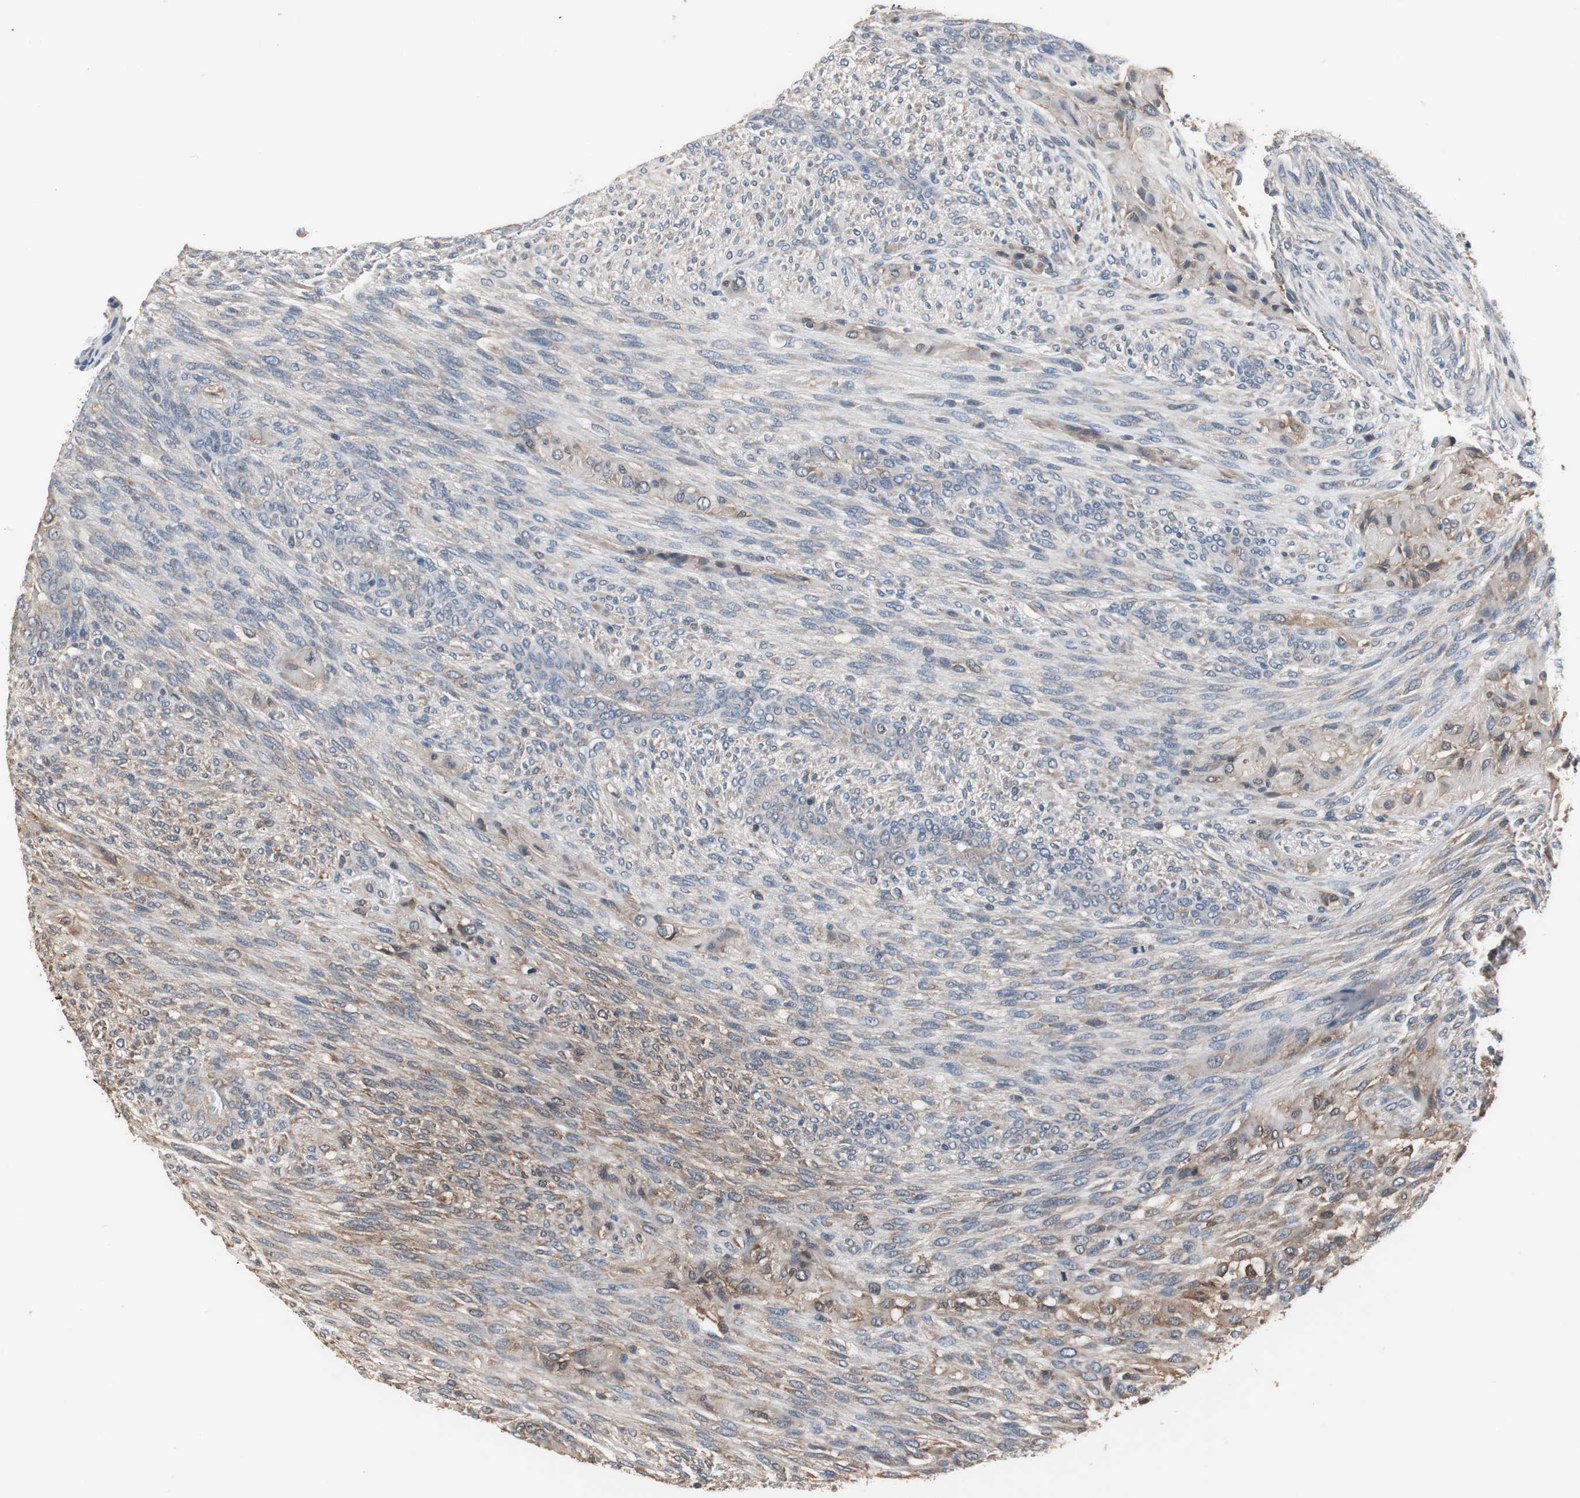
{"staining": {"intensity": "weak", "quantity": "25%-75%", "location": "cytoplasmic/membranous"}, "tissue": "glioma", "cell_type": "Tumor cells", "image_type": "cancer", "snomed": [{"axis": "morphology", "description": "Glioma, malignant, High grade"}, {"axis": "topography", "description": "Cerebral cortex"}], "caption": "High-power microscopy captured an IHC histopathology image of glioma, revealing weak cytoplasmic/membranous expression in about 25%-75% of tumor cells.", "gene": "ZSCAN22", "patient": {"sex": "female", "age": 55}}